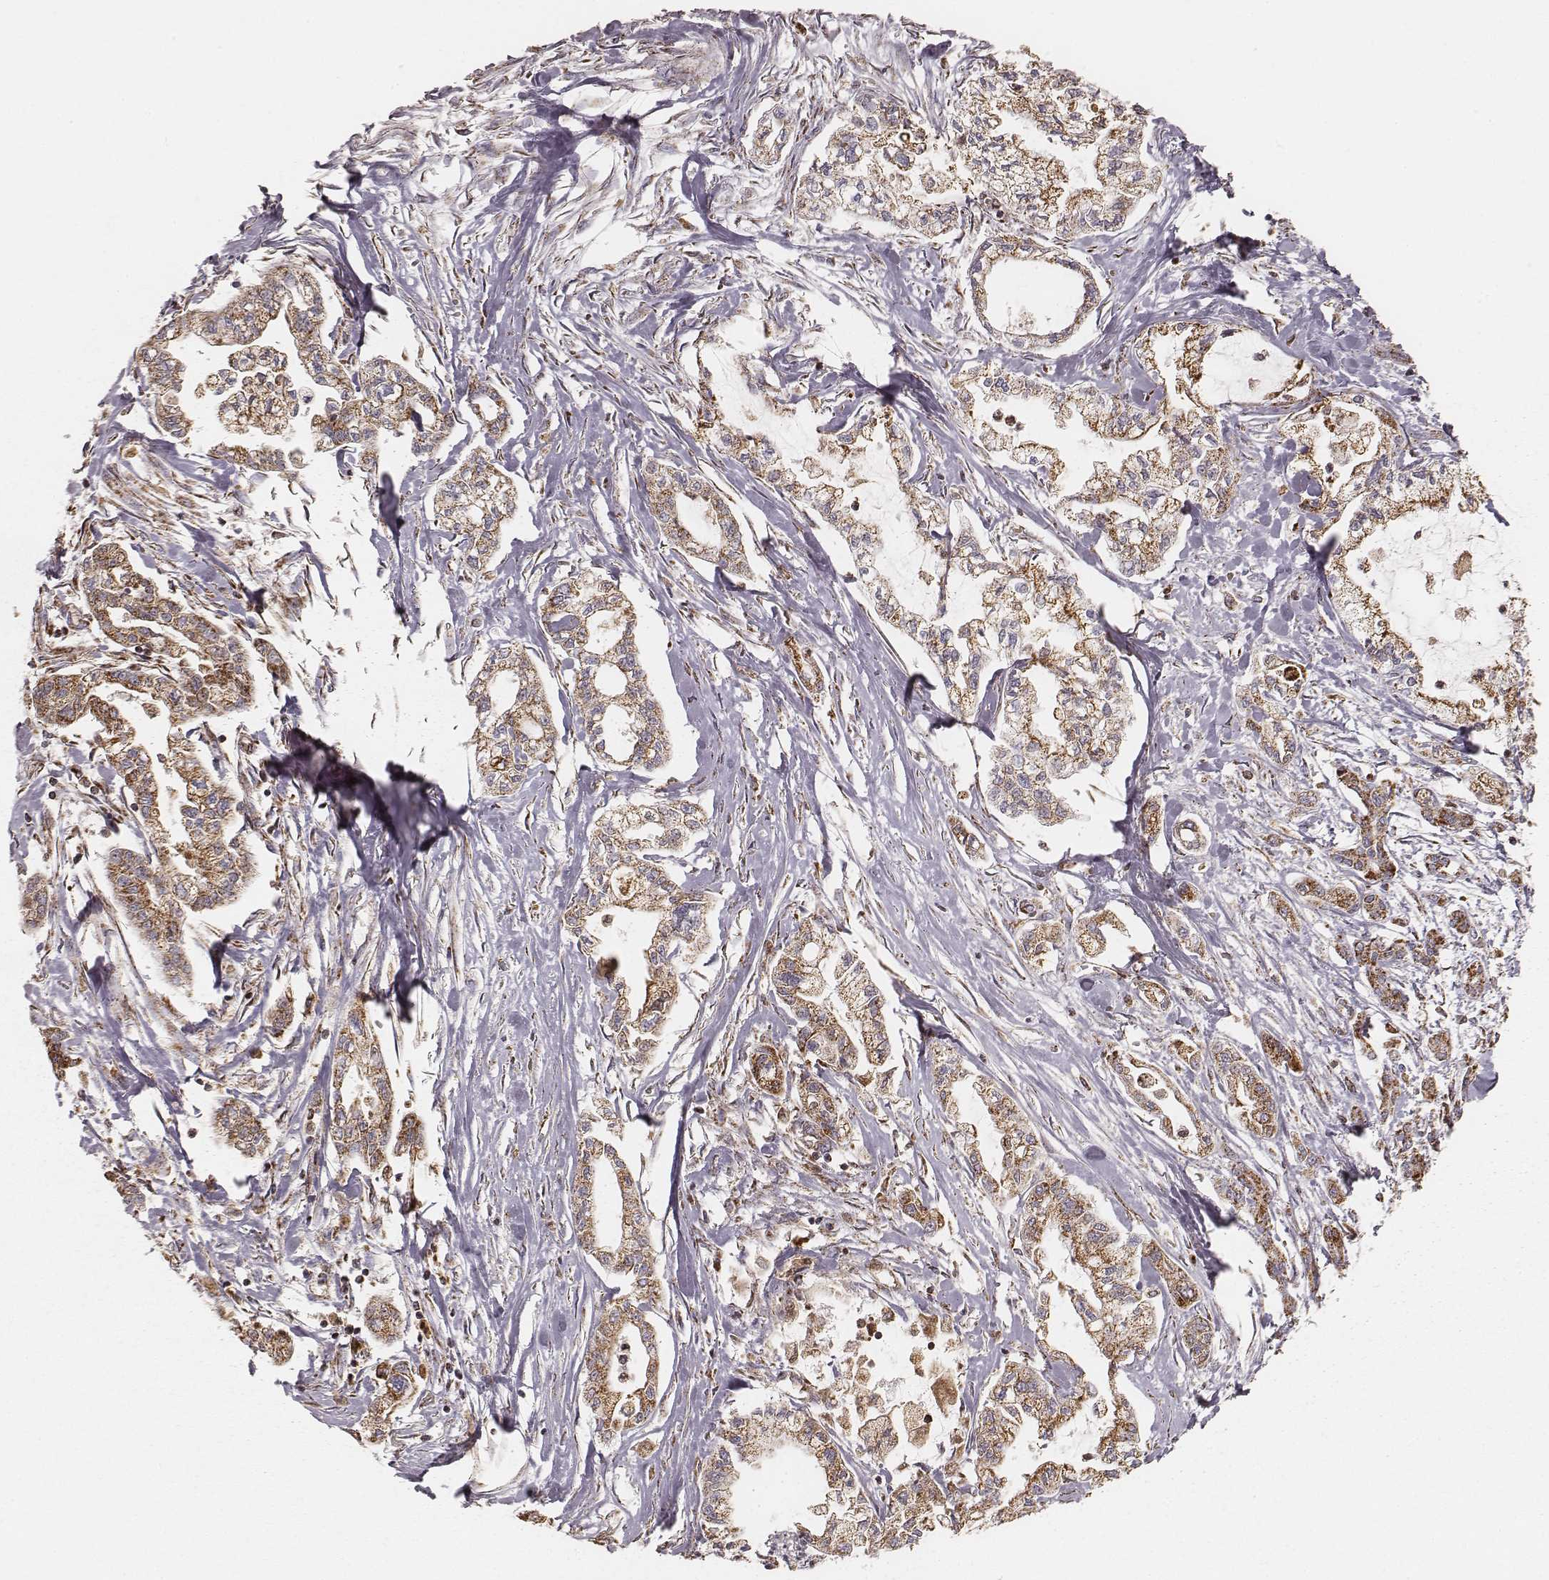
{"staining": {"intensity": "moderate", "quantity": ">75%", "location": "cytoplasmic/membranous"}, "tissue": "pancreatic cancer", "cell_type": "Tumor cells", "image_type": "cancer", "snomed": [{"axis": "morphology", "description": "Adenocarcinoma, NOS"}, {"axis": "topography", "description": "Pancreas"}], "caption": "The immunohistochemical stain labels moderate cytoplasmic/membranous staining in tumor cells of pancreatic cancer tissue. (Stains: DAB (3,3'-diaminobenzidine) in brown, nuclei in blue, Microscopy: brightfield microscopy at high magnification).", "gene": "CS", "patient": {"sex": "male", "age": 54}}